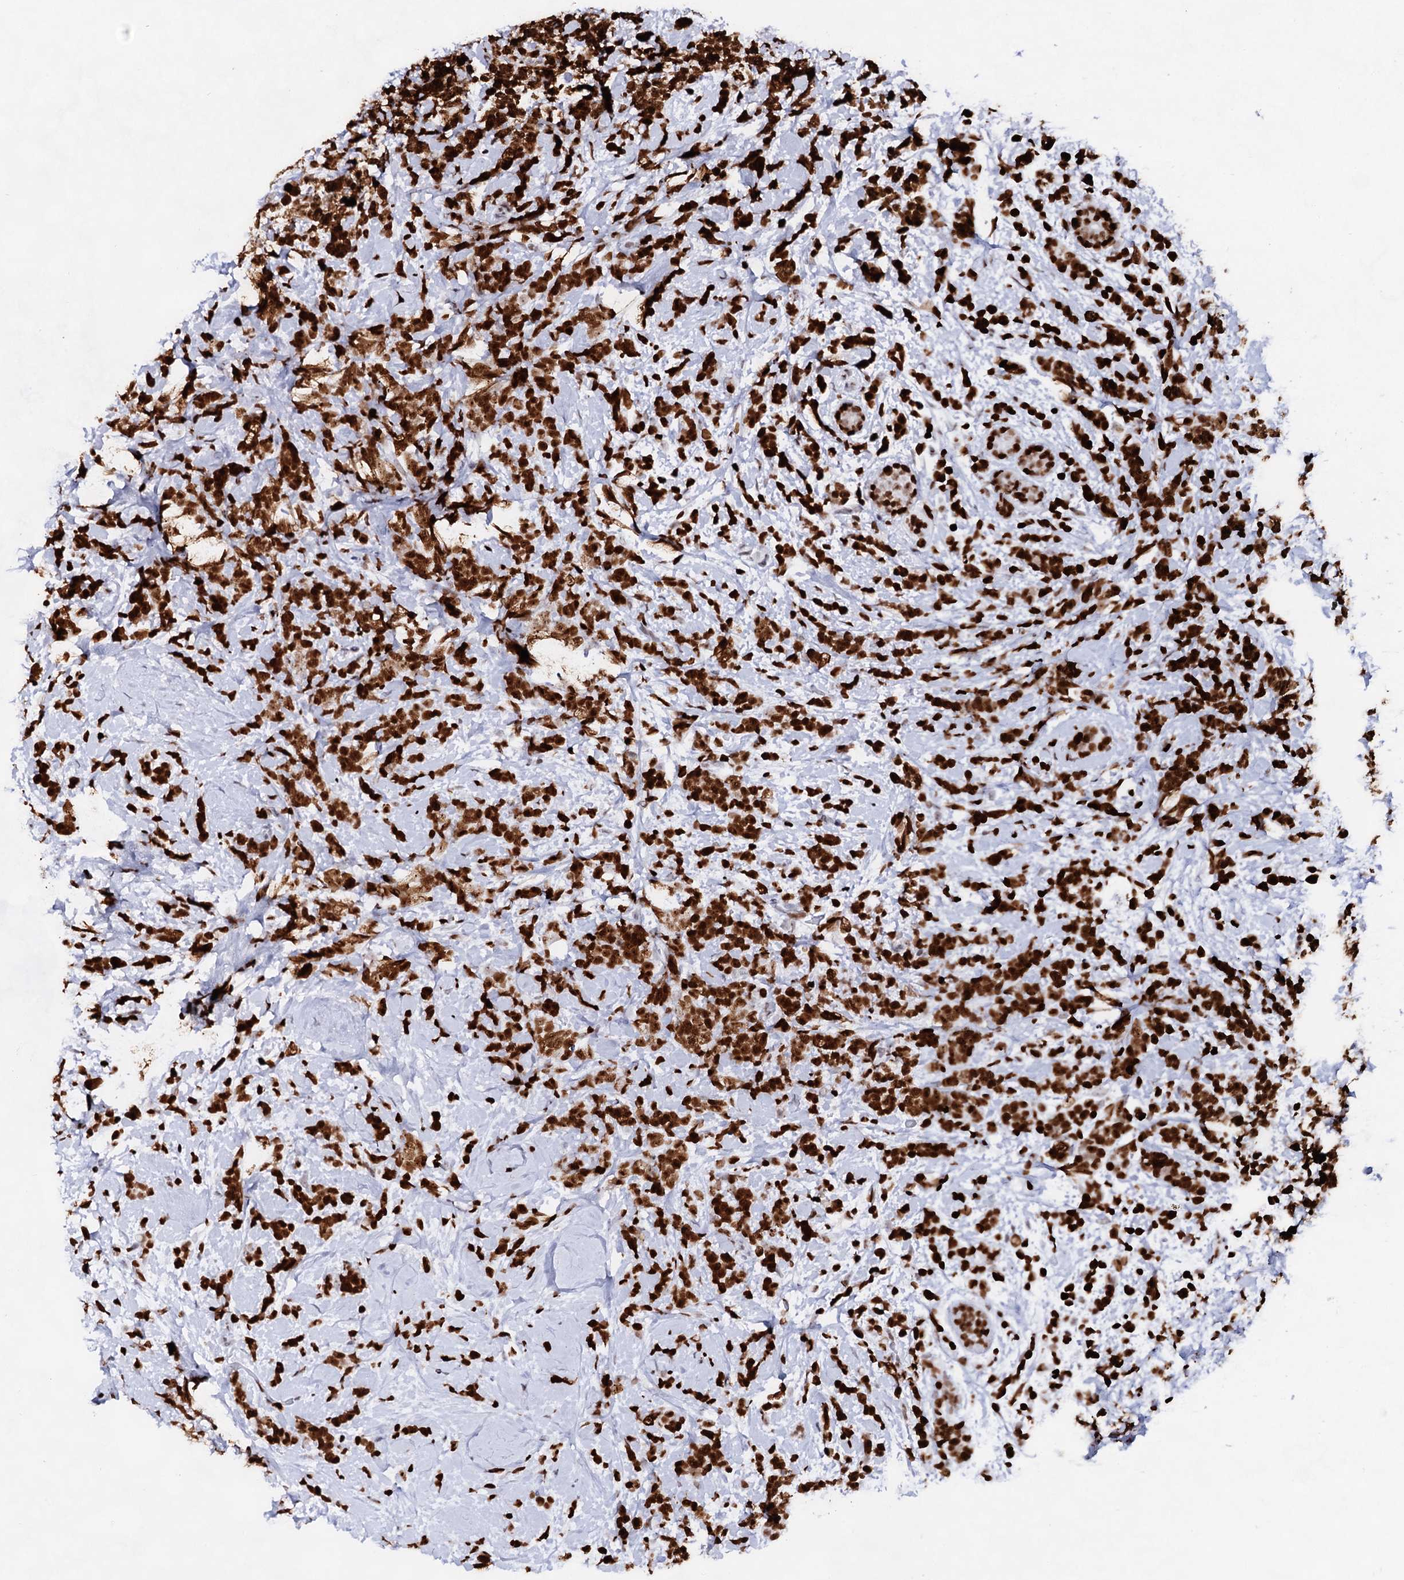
{"staining": {"intensity": "strong", "quantity": ">75%", "location": "nuclear"}, "tissue": "breast cancer", "cell_type": "Tumor cells", "image_type": "cancer", "snomed": [{"axis": "morphology", "description": "Lobular carcinoma"}, {"axis": "topography", "description": "Breast"}], "caption": "There is high levels of strong nuclear positivity in tumor cells of lobular carcinoma (breast), as demonstrated by immunohistochemical staining (brown color).", "gene": "HMGB2", "patient": {"sex": "female", "age": 58}}